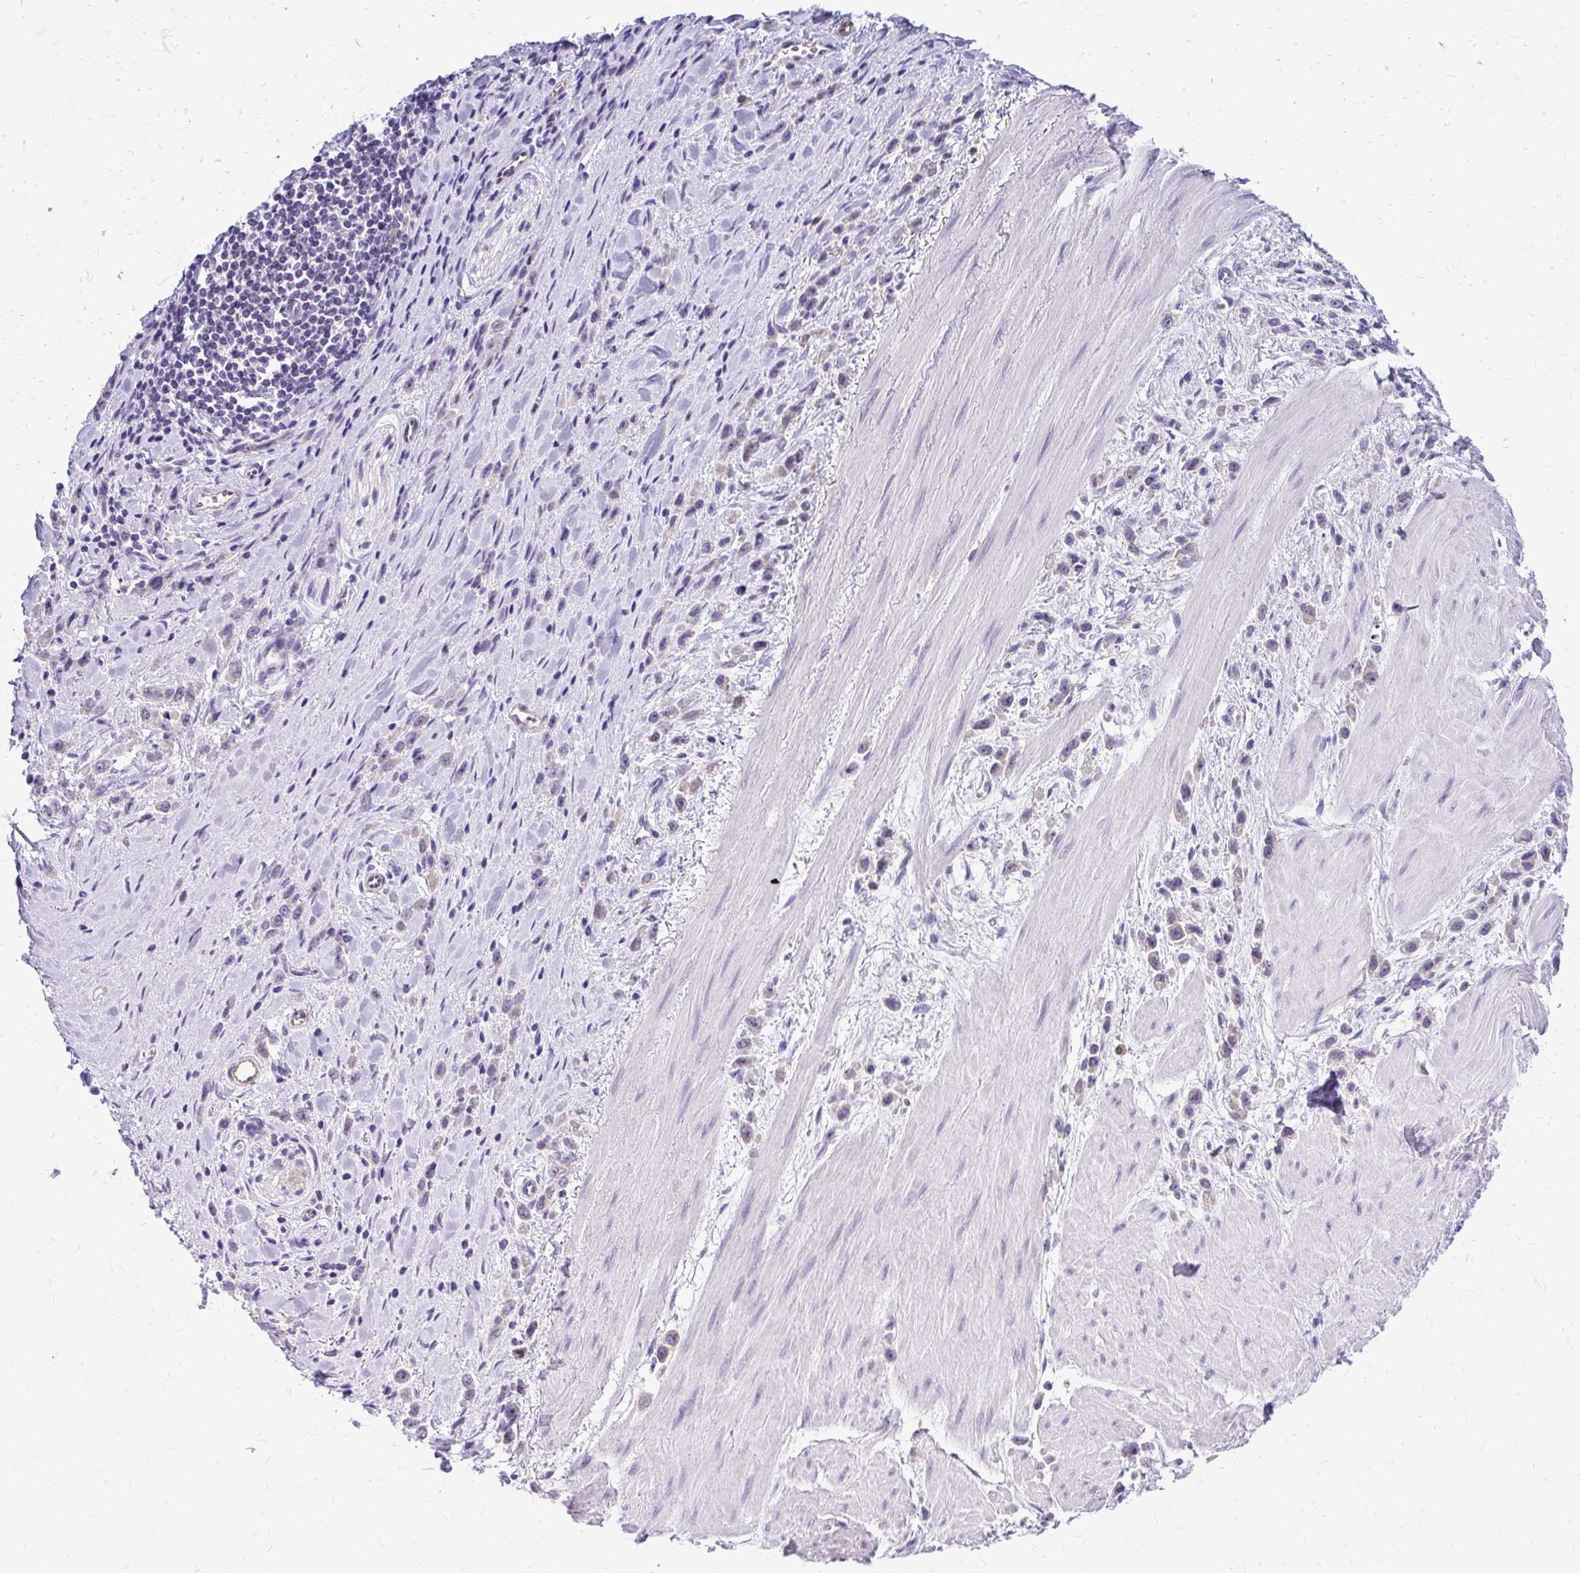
{"staining": {"intensity": "weak", "quantity": "<25%", "location": "nuclear"}, "tissue": "stomach cancer", "cell_type": "Tumor cells", "image_type": "cancer", "snomed": [{"axis": "morphology", "description": "Adenocarcinoma, NOS"}, {"axis": "topography", "description": "Stomach"}], "caption": "DAB (3,3'-diaminobenzidine) immunohistochemical staining of human stomach adenocarcinoma displays no significant staining in tumor cells. (DAB immunohistochemistry (IHC) visualized using brightfield microscopy, high magnification).", "gene": "NIFK", "patient": {"sex": "male", "age": 47}}